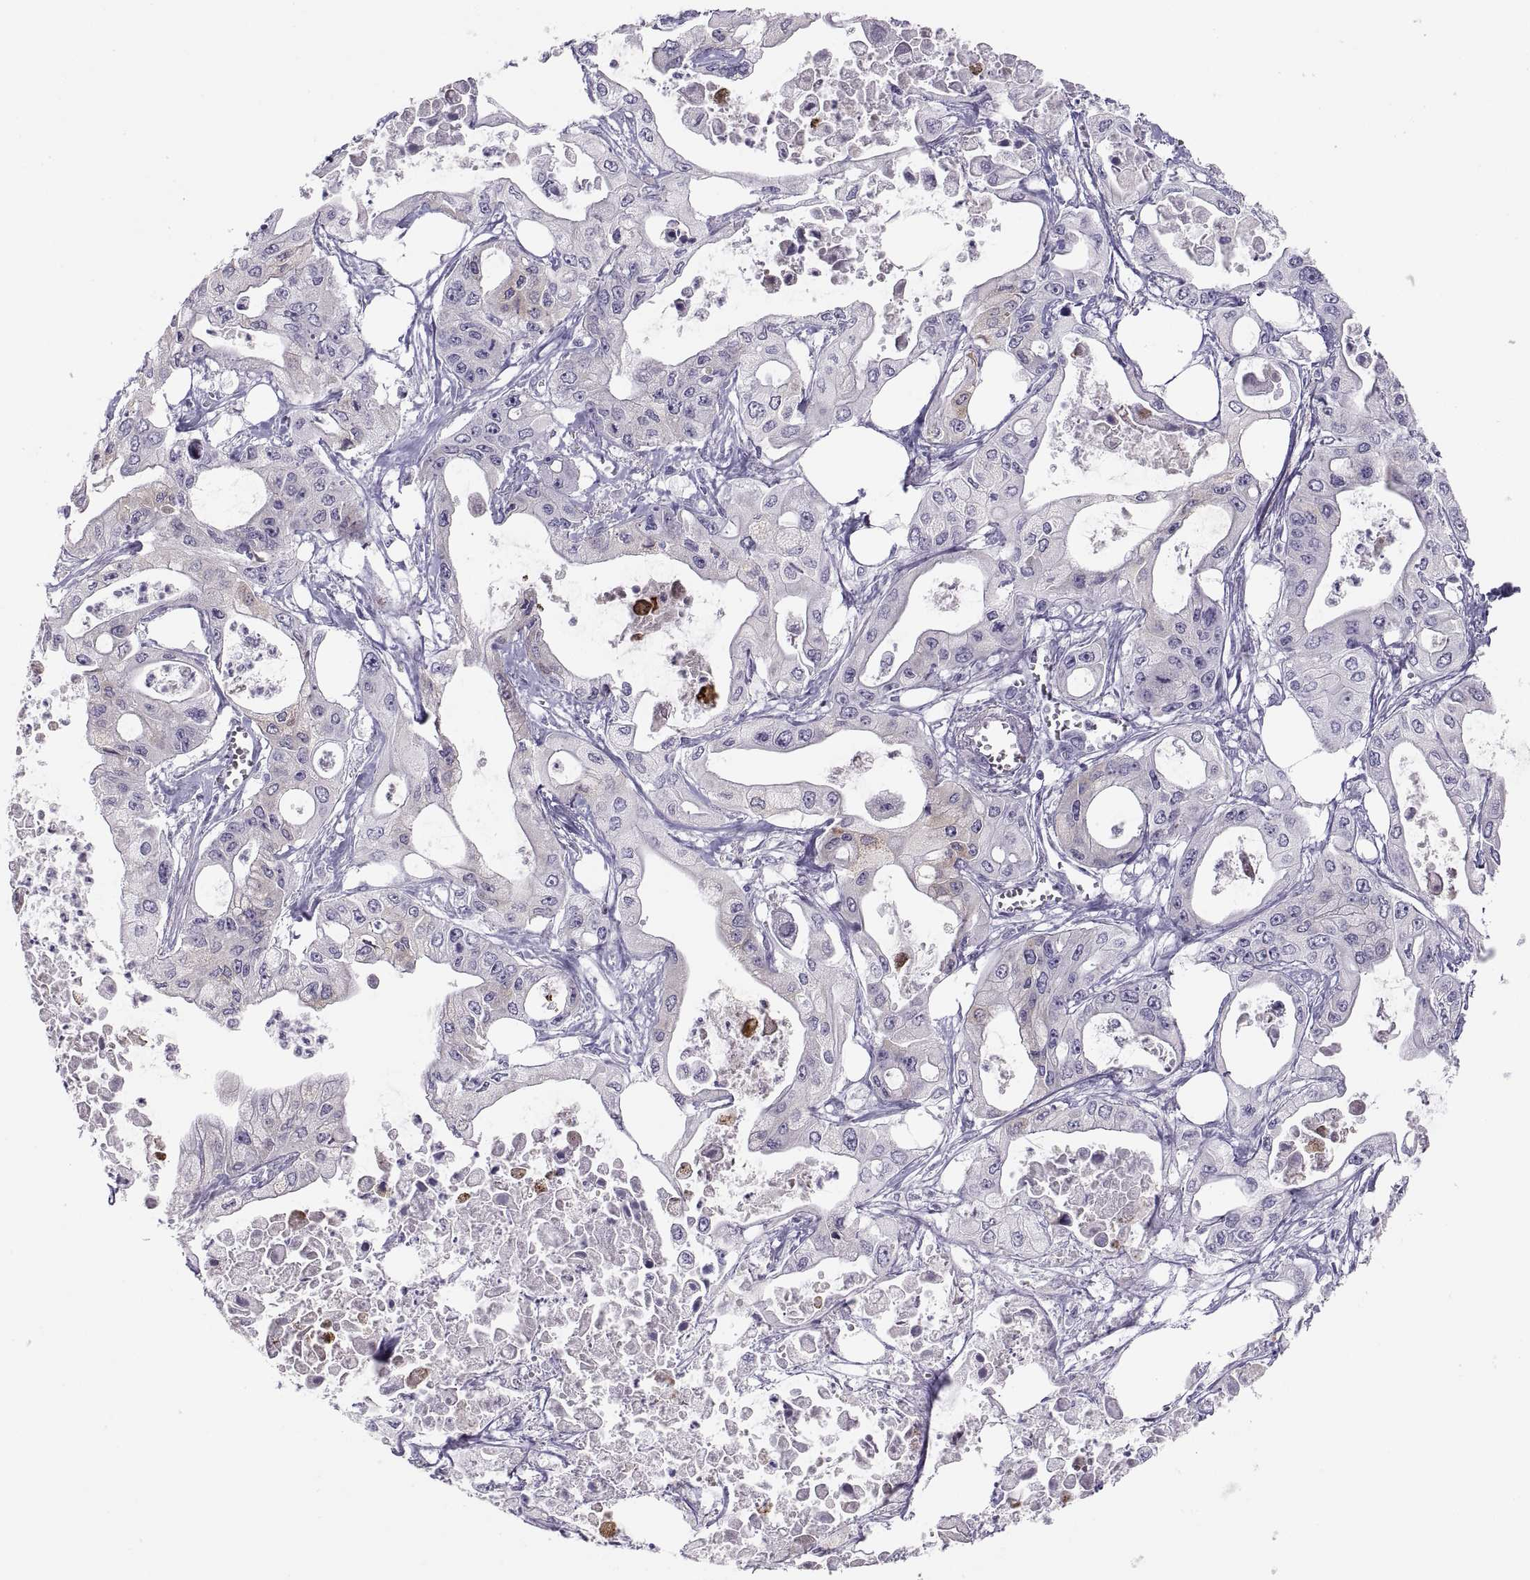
{"staining": {"intensity": "negative", "quantity": "none", "location": "none"}, "tissue": "pancreatic cancer", "cell_type": "Tumor cells", "image_type": "cancer", "snomed": [{"axis": "morphology", "description": "Adenocarcinoma, NOS"}, {"axis": "topography", "description": "Pancreas"}], "caption": "Protein analysis of adenocarcinoma (pancreatic) reveals no significant expression in tumor cells.", "gene": "MAGEB2", "patient": {"sex": "male", "age": 70}}